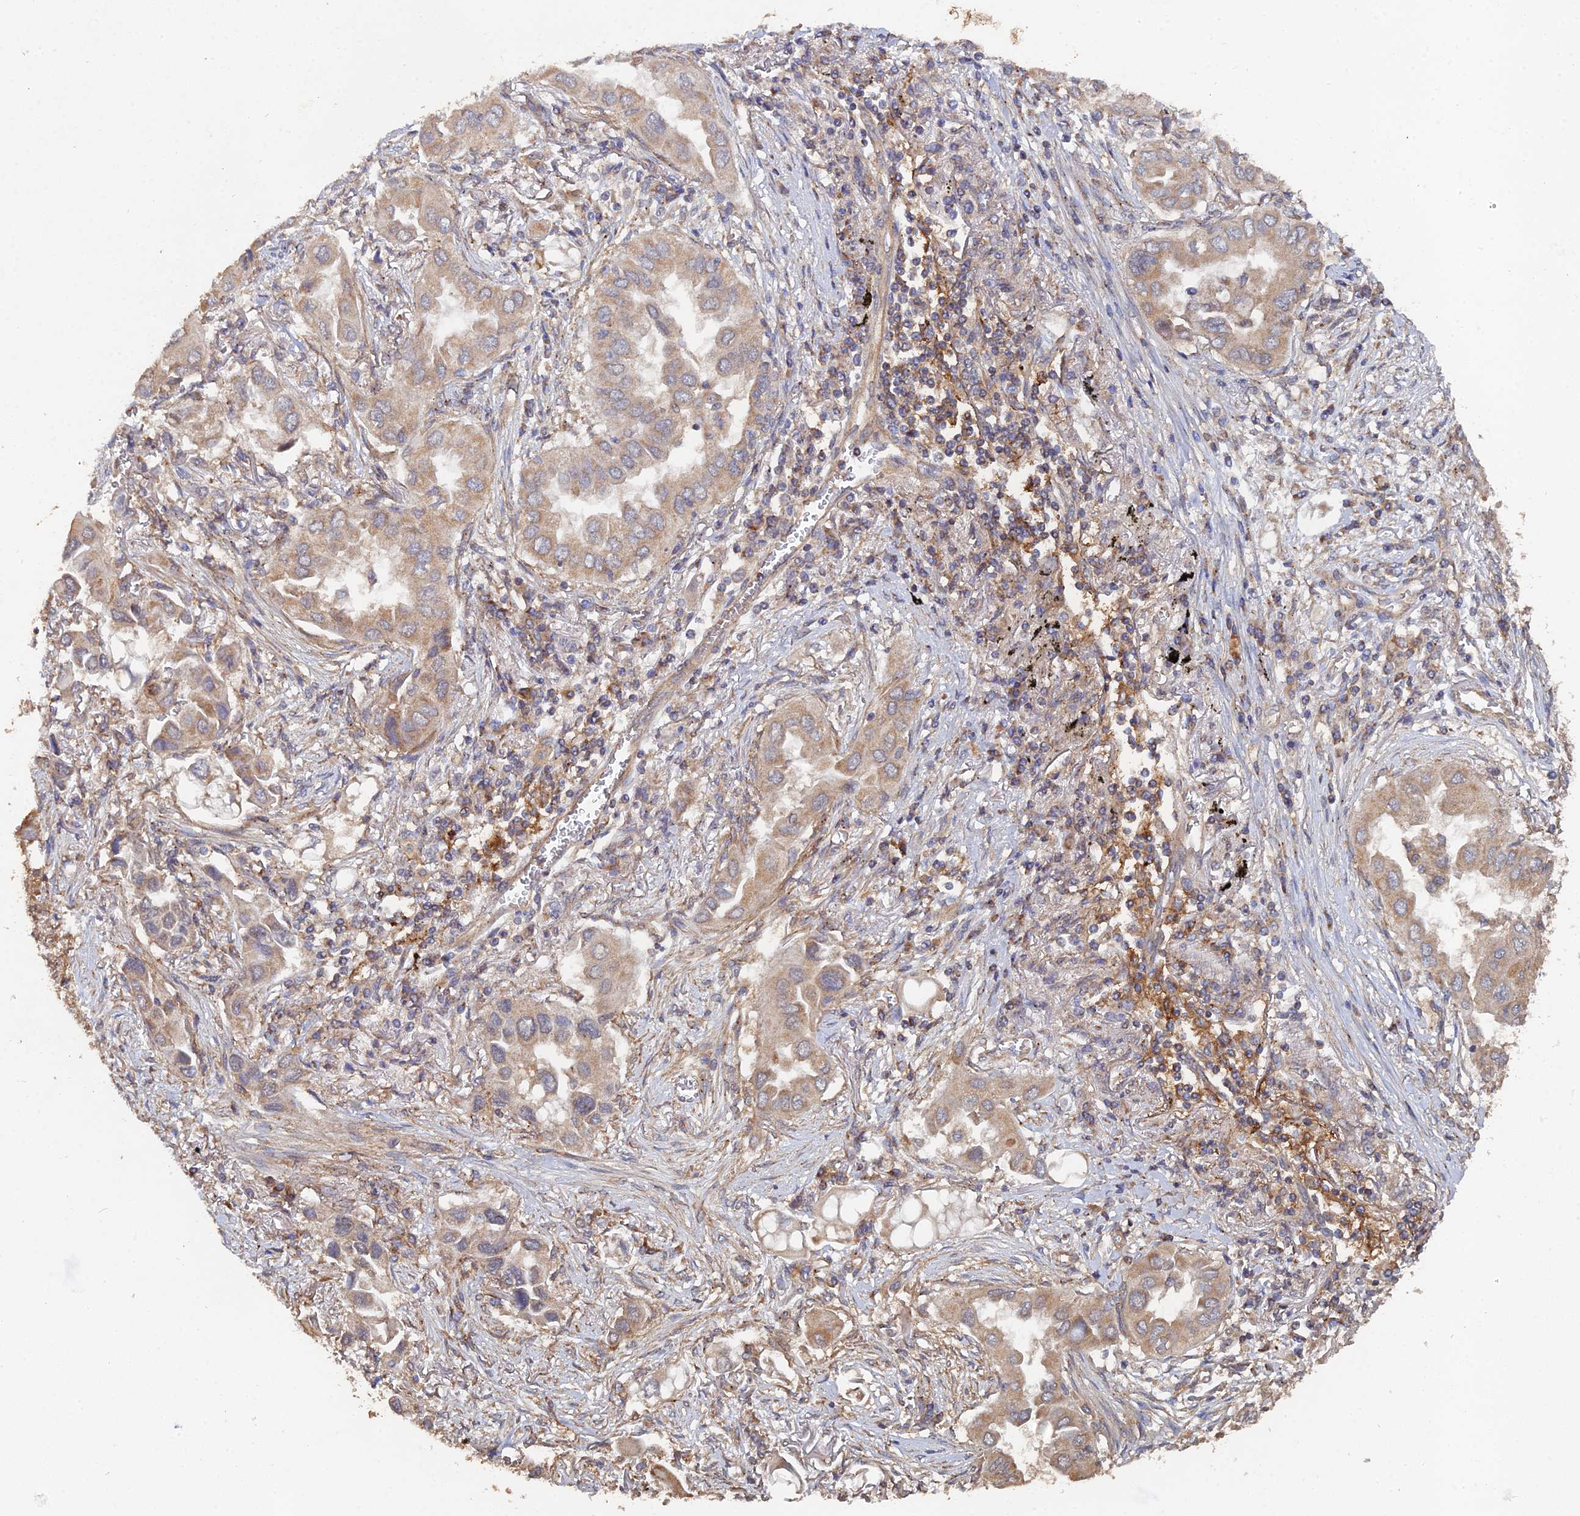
{"staining": {"intensity": "weak", "quantity": ">75%", "location": "cytoplasmic/membranous"}, "tissue": "lung cancer", "cell_type": "Tumor cells", "image_type": "cancer", "snomed": [{"axis": "morphology", "description": "Adenocarcinoma, NOS"}, {"axis": "topography", "description": "Lung"}], "caption": "Weak cytoplasmic/membranous protein expression is identified in about >75% of tumor cells in lung cancer.", "gene": "SPANXN4", "patient": {"sex": "female", "age": 76}}